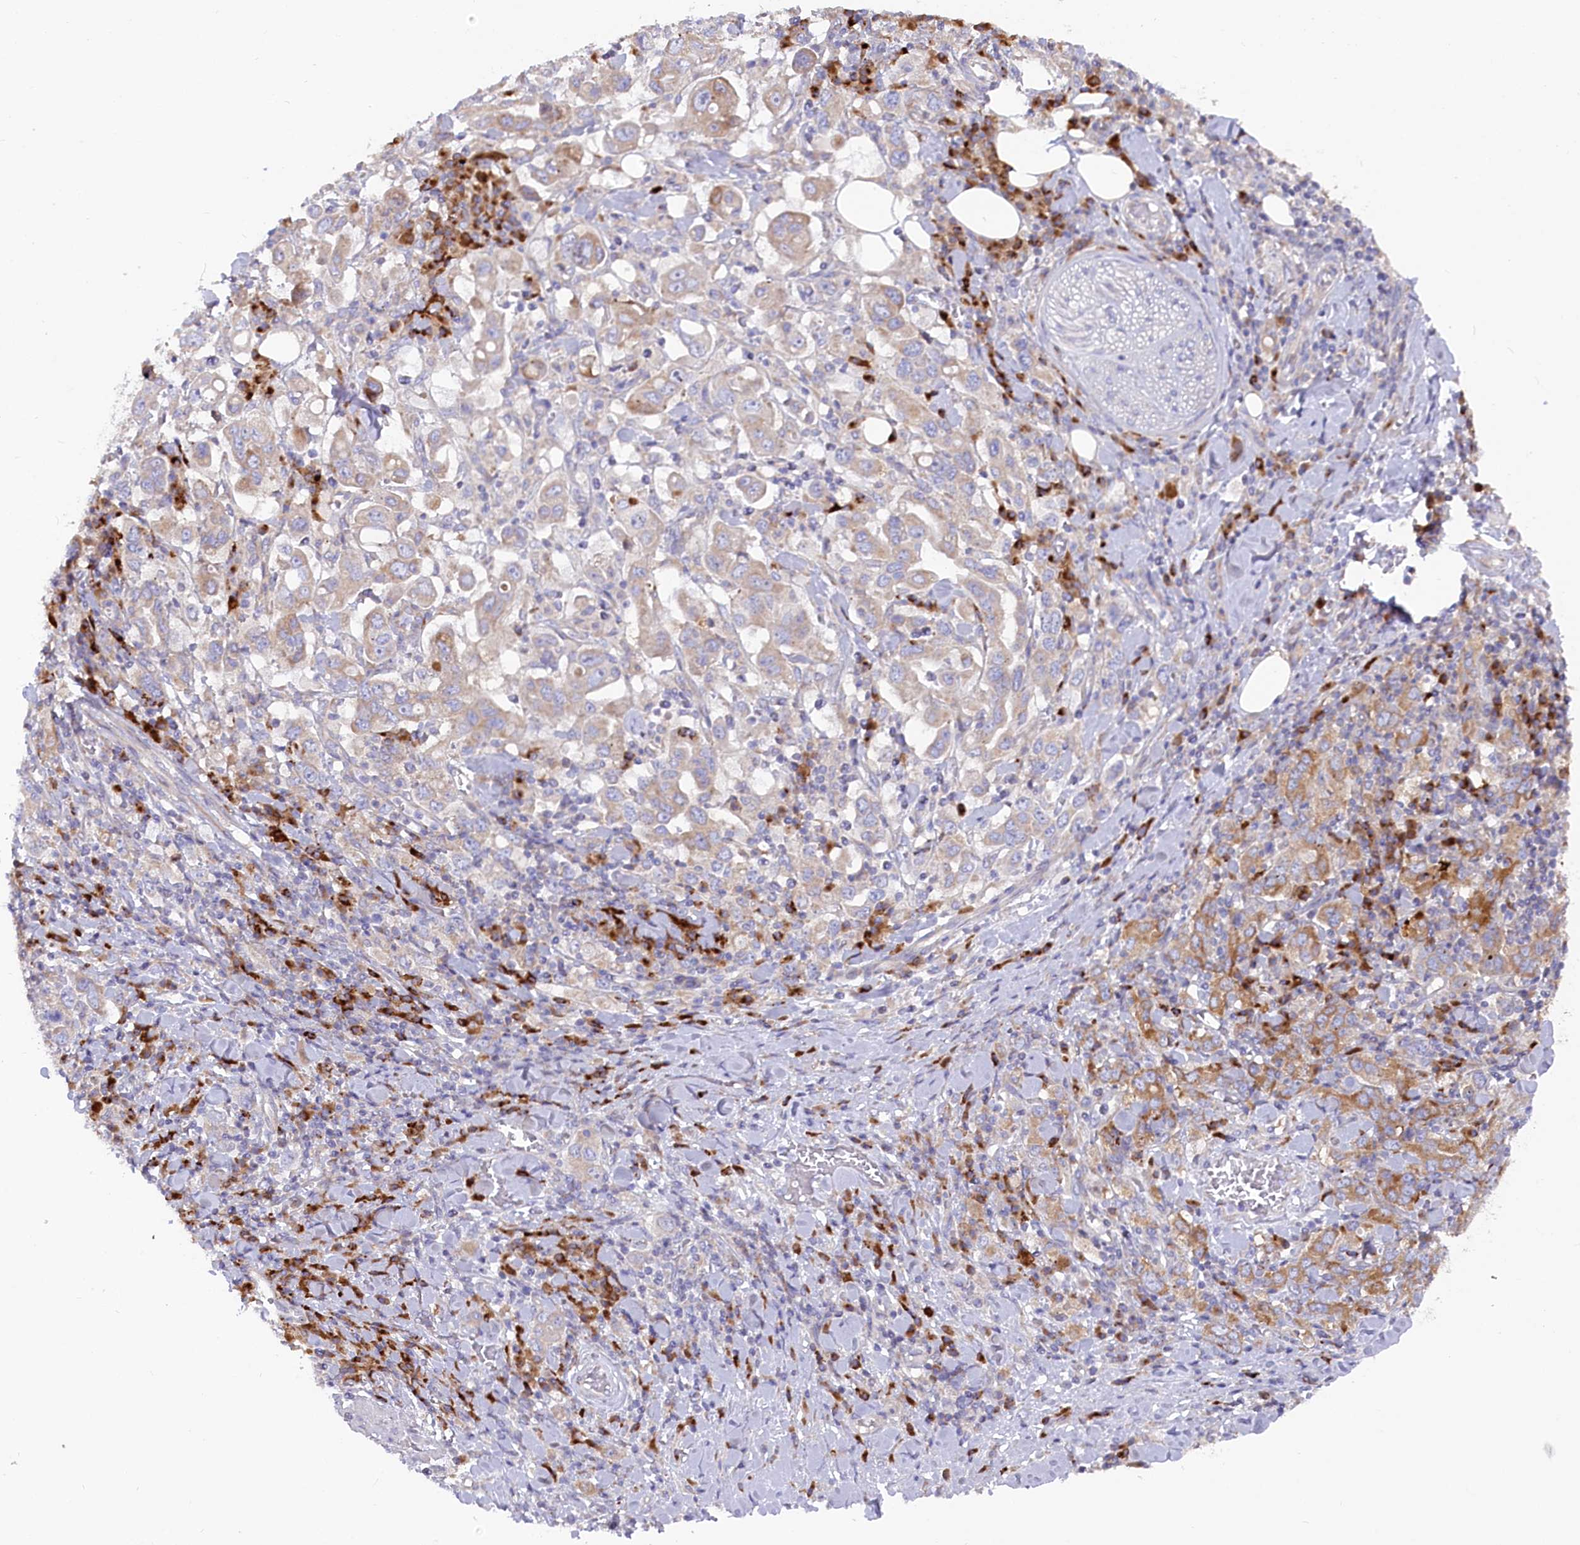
{"staining": {"intensity": "weak", "quantity": ">75%", "location": "cytoplasmic/membranous"}, "tissue": "stomach cancer", "cell_type": "Tumor cells", "image_type": "cancer", "snomed": [{"axis": "morphology", "description": "Adenocarcinoma, NOS"}, {"axis": "topography", "description": "Stomach, upper"}], "caption": "This is a micrograph of IHC staining of adenocarcinoma (stomach), which shows weak positivity in the cytoplasmic/membranous of tumor cells.", "gene": "POGLUT1", "patient": {"sex": "male", "age": 62}}